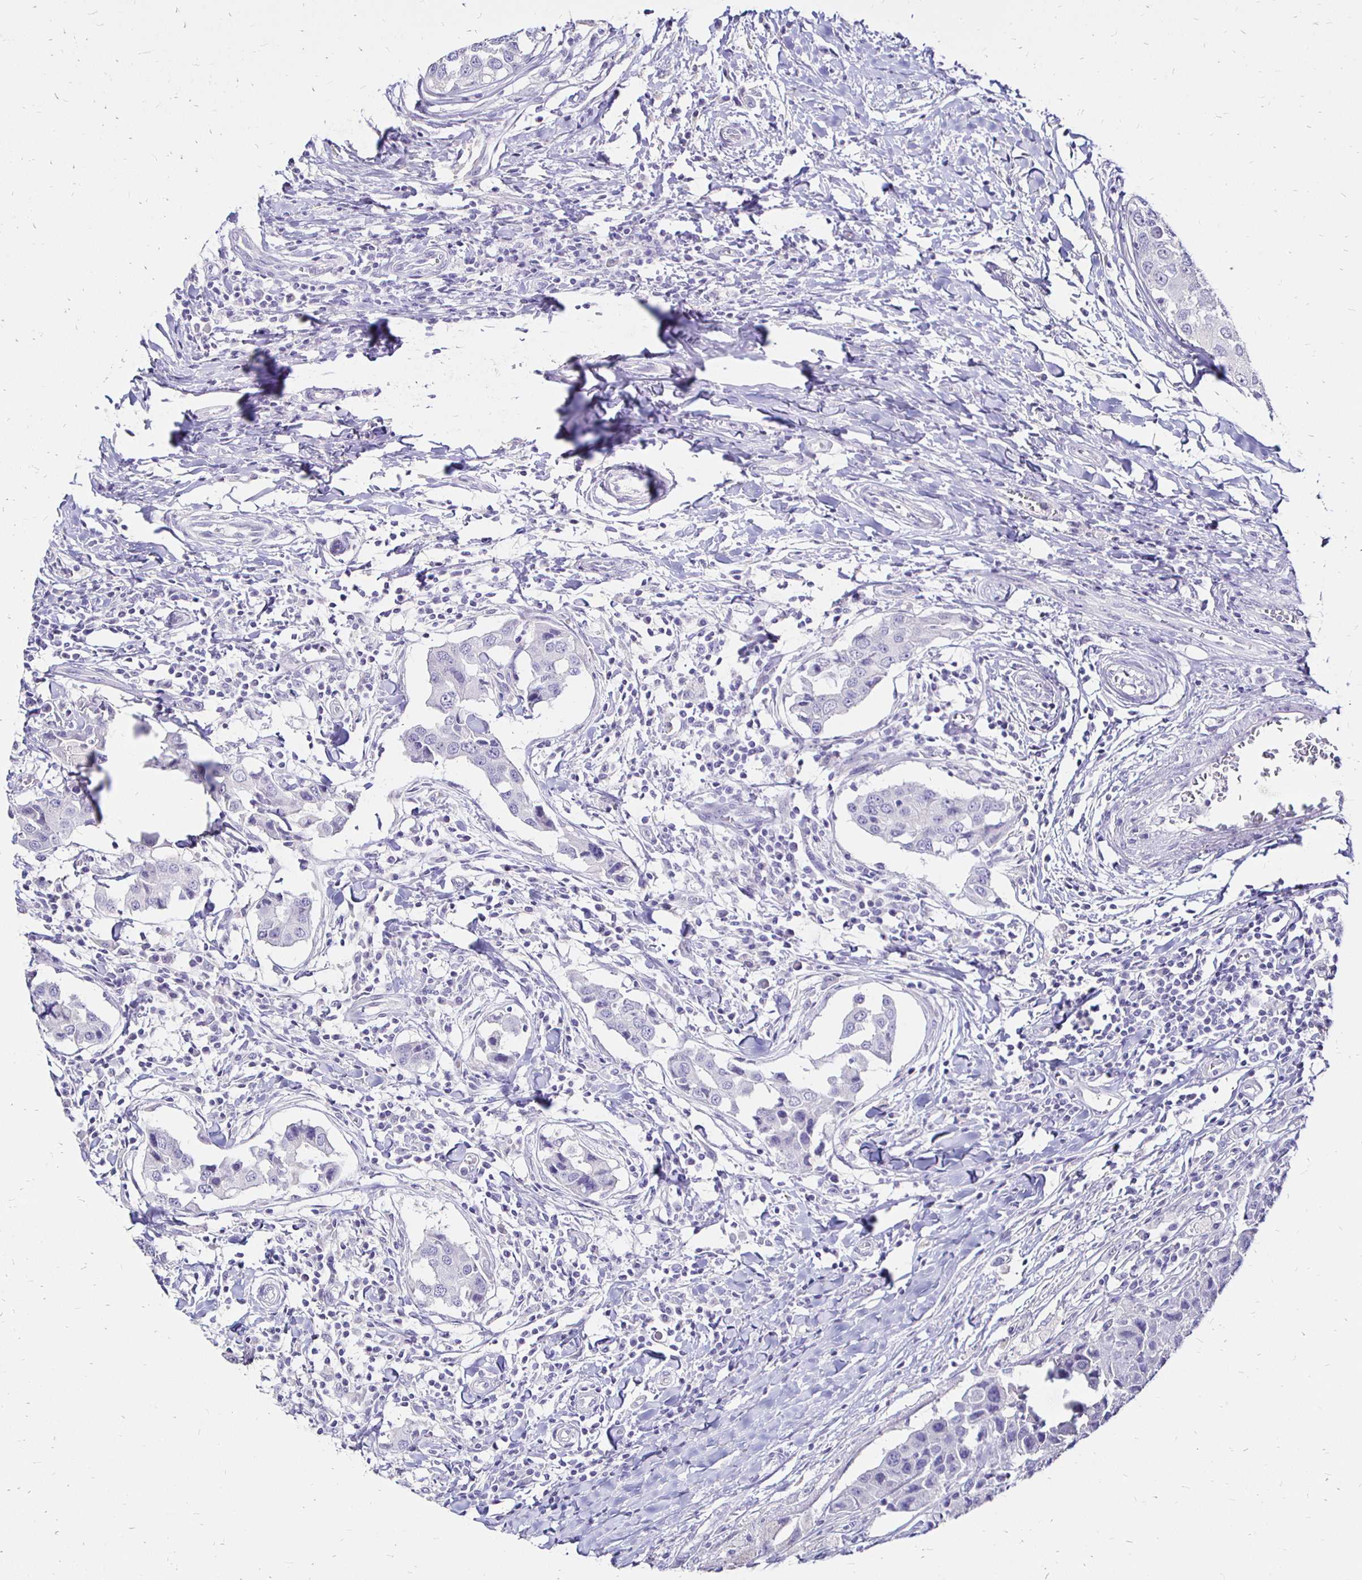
{"staining": {"intensity": "negative", "quantity": "none", "location": "none"}, "tissue": "breast cancer", "cell_type": "Tumor cells", "image_type": "cancer", "snomed": [{"axis": "morphology", "description": "Duct carcinoma"}, {"axis": "topography", "description": "Breast"}], "caption": "Tumor cells are negative for brown protein staining in breast intraductal carcinoma.", "gene": "IRGC", "patient": {"sex": "female", "age": 27}}